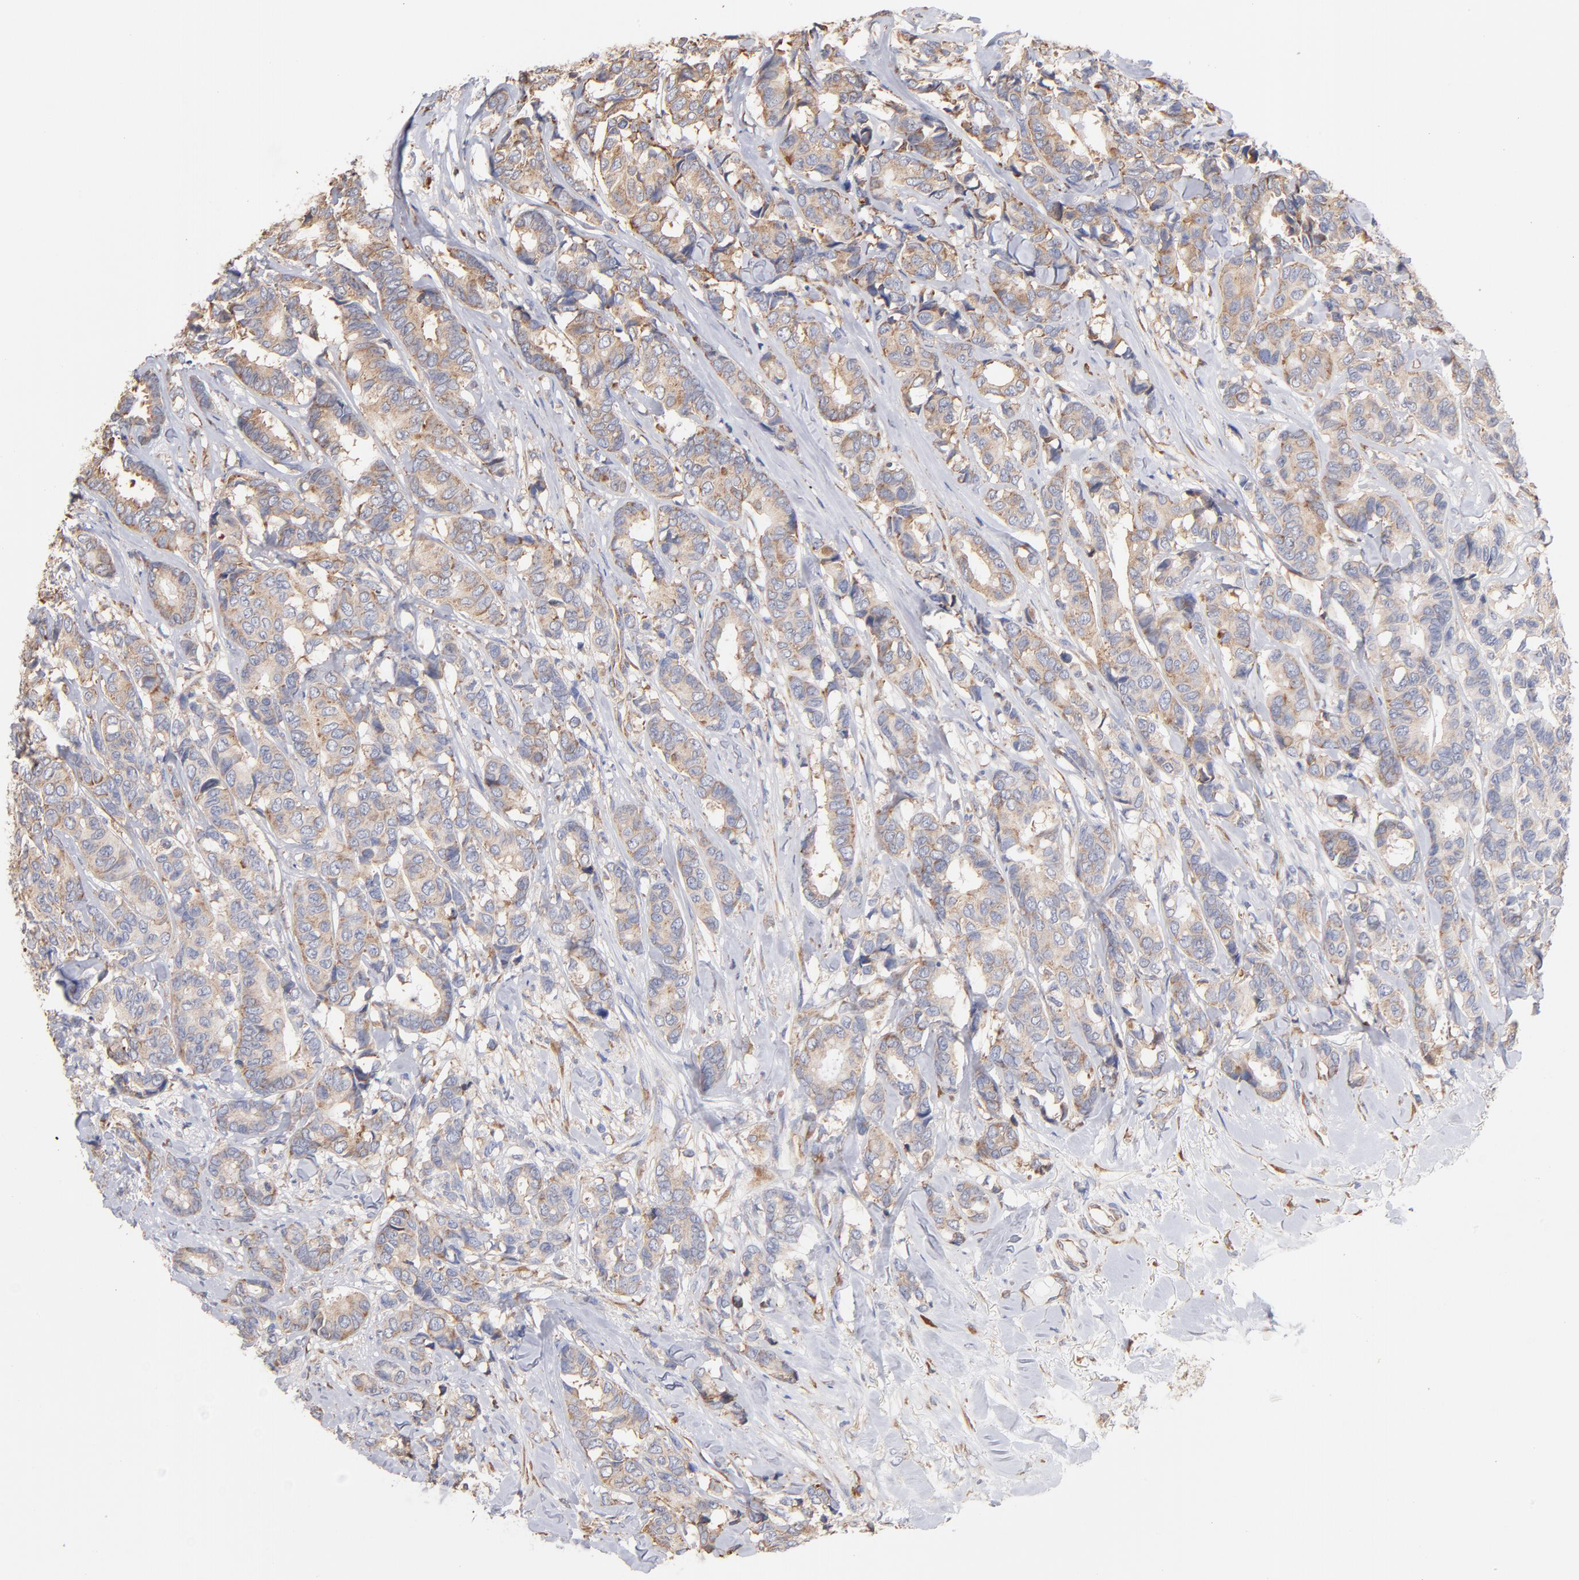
{"staining": {"intensity": "weak", "quantity": ">75%", "location": "cytoplasmic/membranous"}, "tissue": "breast cancer", "cell_type": "Tumor cells", "image_type": "cancer", "snomed": [{"axis": "morphology", "description": "Duct carcinoma"}, {"axis": "topography", "description": "Breast"}], "caption": "A low amount of weak cytoplasmic/membranous staining is seen in about >75% of tumor cells in infiltrating ductal carcinoma (breast) tissue.", "gene": "RPL9", "patient": {"sex": "female", "age": 87}}